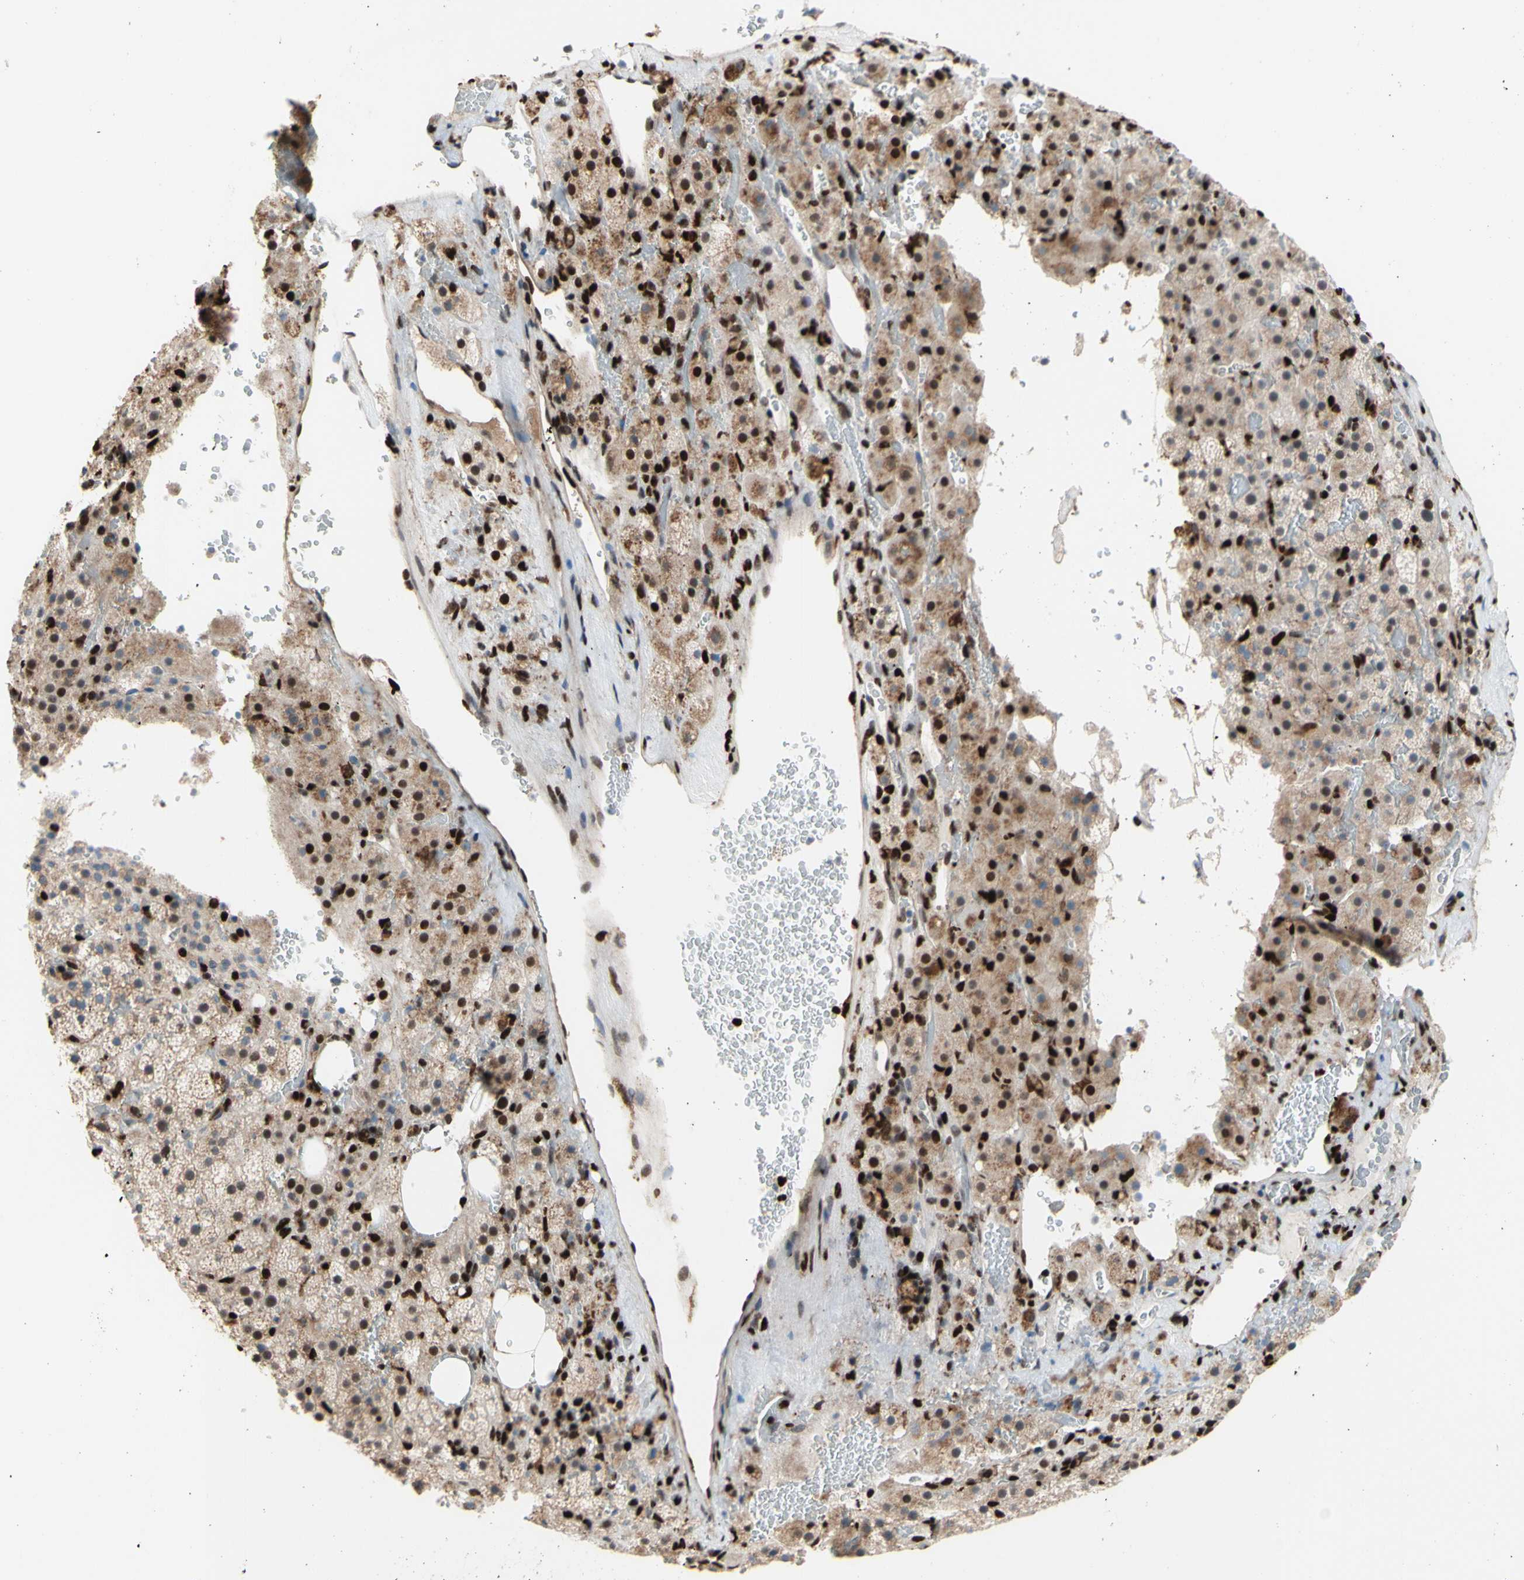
{"staining": {"intensity": "strong", "quantity": "25%-75%", "location": "nuclear"}, "tissue": "adrenal gland", "cell_type": "Glandular cells", "image_type": "normal", "snomed": [{"axis": "morphology", "description": "Normal tissue, NOS"}, {"axis": "topography", "description": "Adrenal gland"}], "caption": "A high-resolution micrograph shows immunohistochemistry staining of benign adrenal gland, which reveals strong nuclear expression in about 25%-75% of glandular cells.", "gene": "EED", "patient": {"sex": "female", "age": 59}}